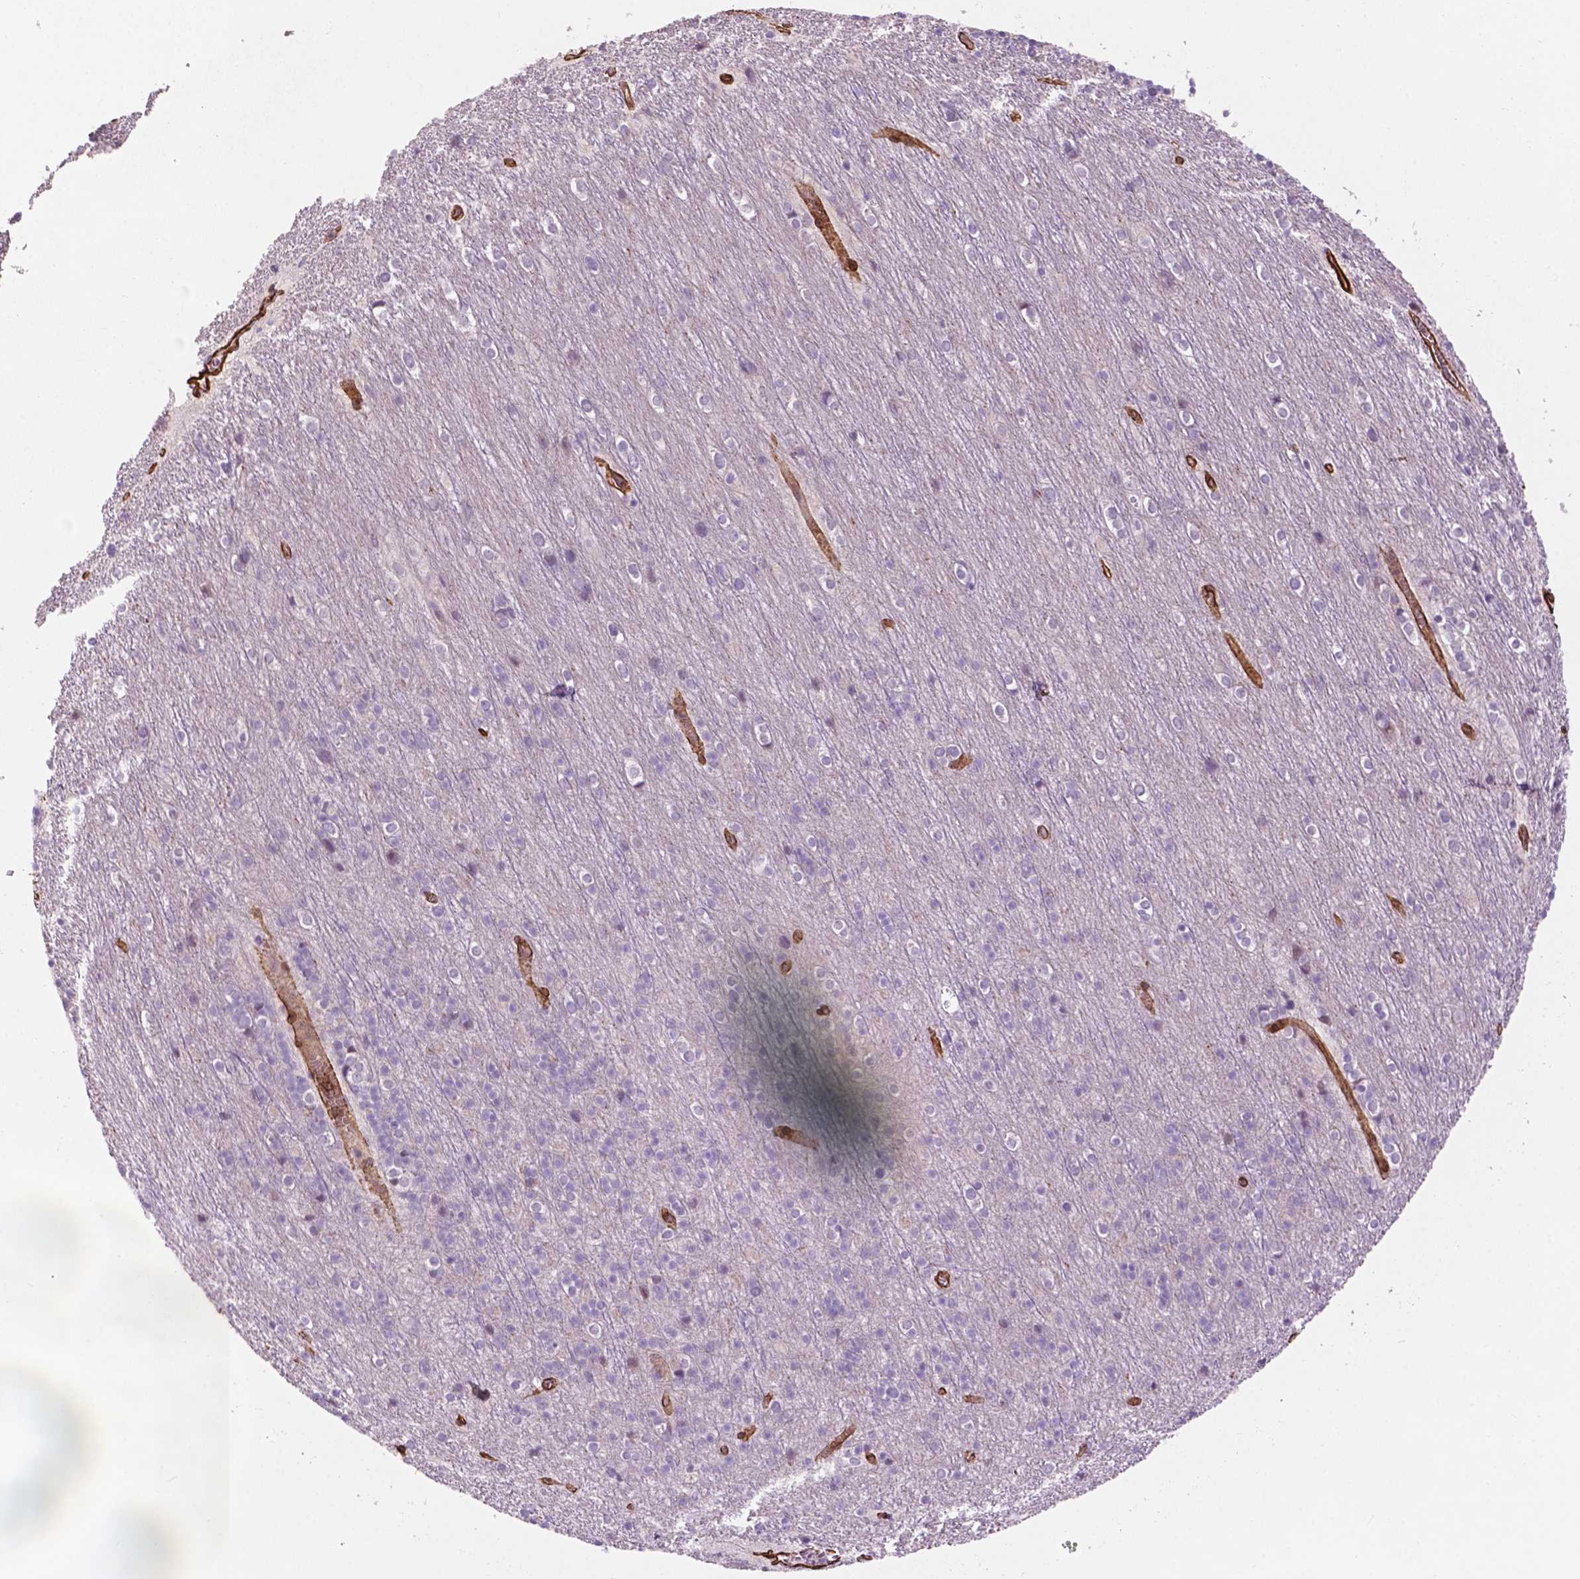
{"staining": {"intensity": "negative", "quantity": "none", "location": "none"}, "tissue": "cerebellum", "cell_type": "Cells in granular layer", "image_type": "normal", "snomed": [{"axis": "morphology", "description": "Normal tissue, NOS"}, {"axis": "topography", "description": "Cerebellum"}], "caption": "Cerebellum stained for a protein using immunohistochemistry (IHC) shows no expression cells in granular layer.", "gene": "EGFL8", "patient": {"sex": "male", "age": 70}}